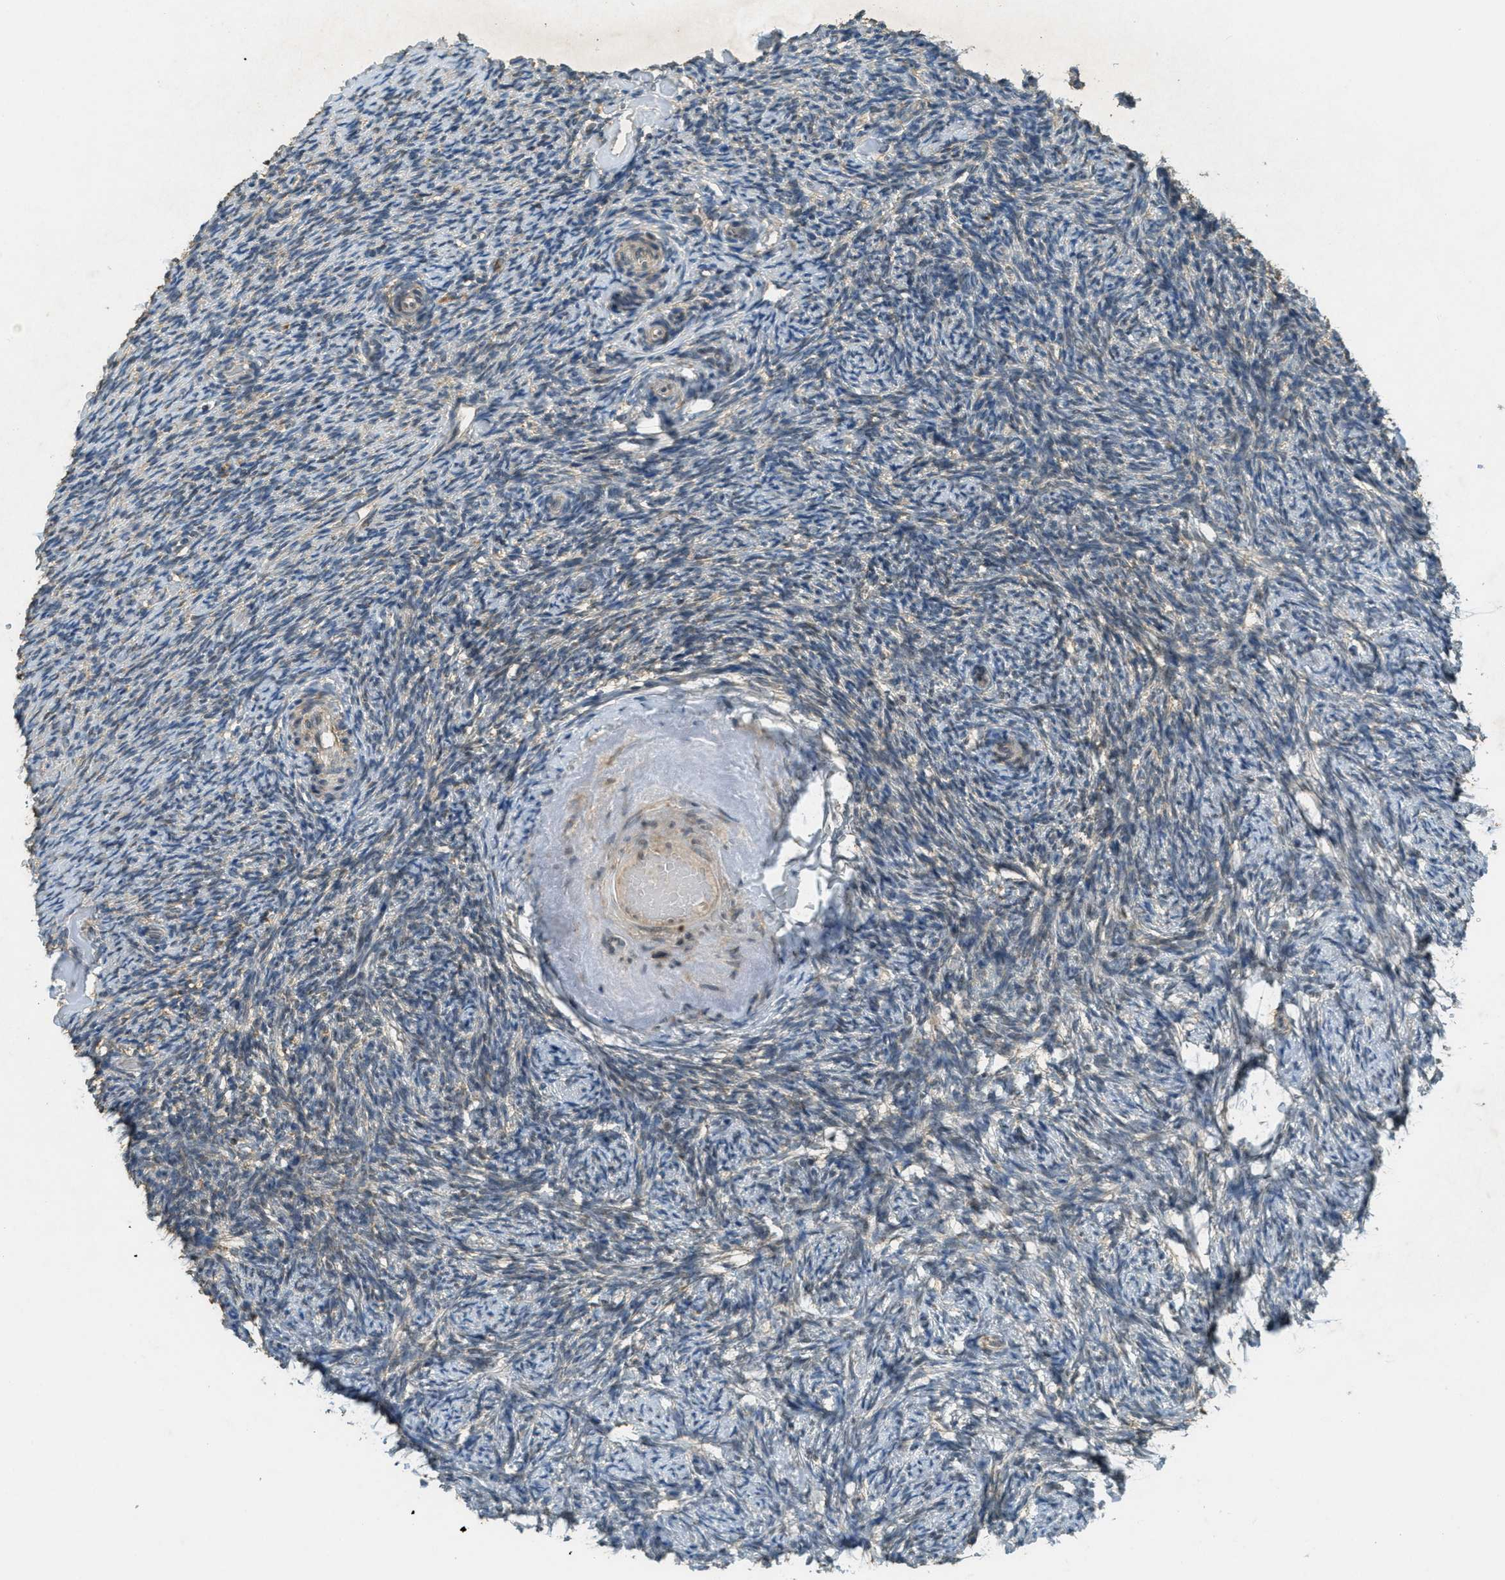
{"staining": {"intensity": "weak", "quantity": "<25%", "location": "cytoplasmic/membranous,nuclear"}, "tissue": "ovary", "cell_type": "Follicle cells", "image_type": "normal", "snomed": [{"axis": "morphology", "description": "Normal tissue, NOS"}, {"axis": "topography", "description": "Ovary"}], "caption": "DAB immunohistochemical staining of normal ovary shows no significant staining in follicle cells. (Immunohistochemistry (ihc), brightfield microscopy, high magnification).", "gene": "TCF20", "patient": {"sex": "female", "age": 60}}